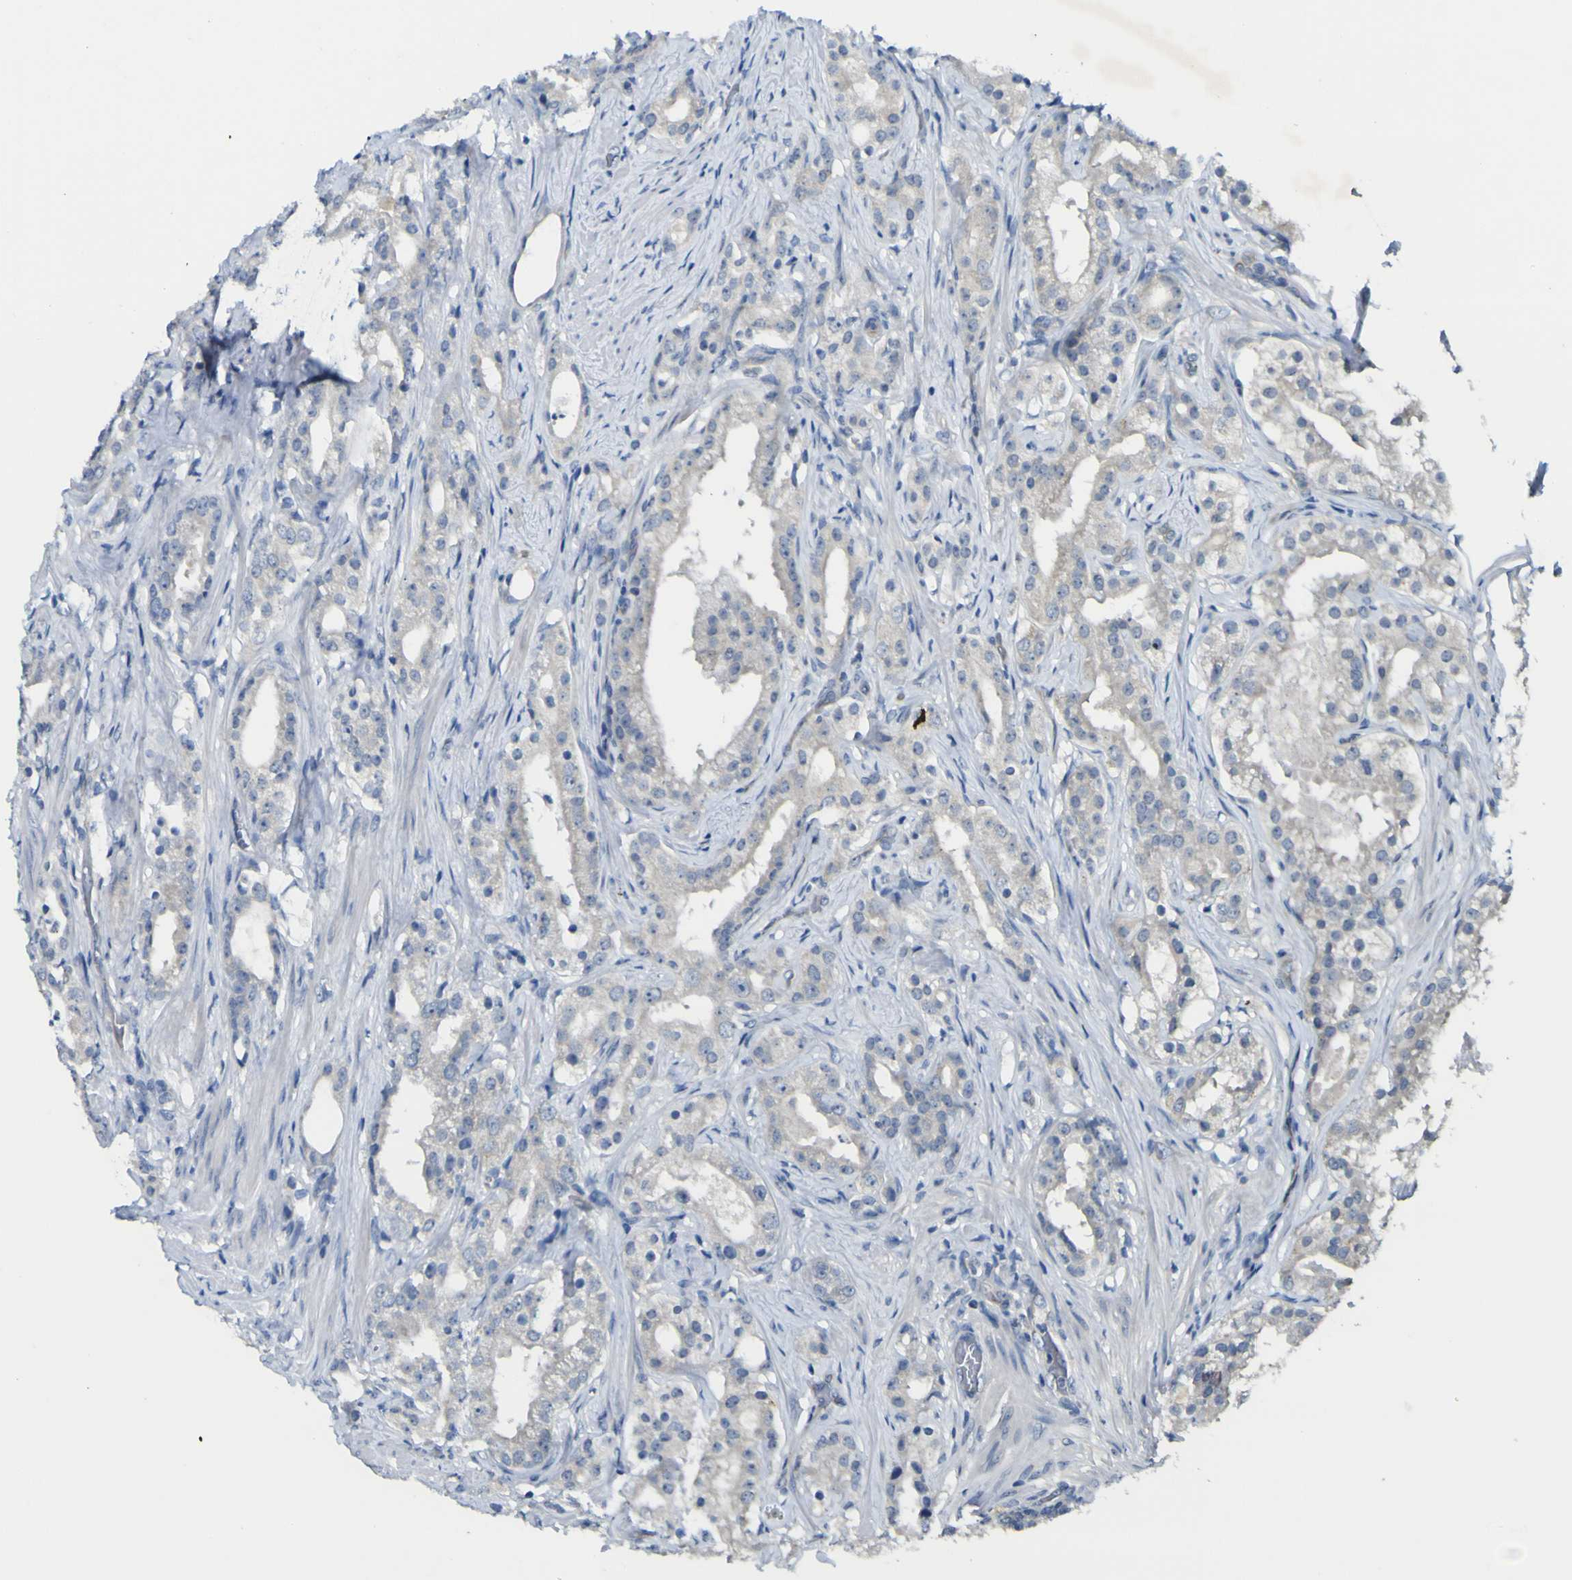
{"staining": {"intensity": "weak", "quantity": "<25%", "location": "cytoplasmic/membranous"}, "tissue": "prostate cancer", "cell_type": "Tumor cells", "image_type": "cancer", "snomed": [{"axis": "morphology", "description": "Adenocarcinoma, Low grade"}, {"axis": "topography", "description": "Prostate"}], "caption": "IHC image of neoplastic tissue: human prostate cancer stained with DAB (3,3'-diaminobenzidine) demonstrates no significant protein expression in tumor cells.", "gene": "LDLR", "patient": {"sex": "male", "age": 59}}